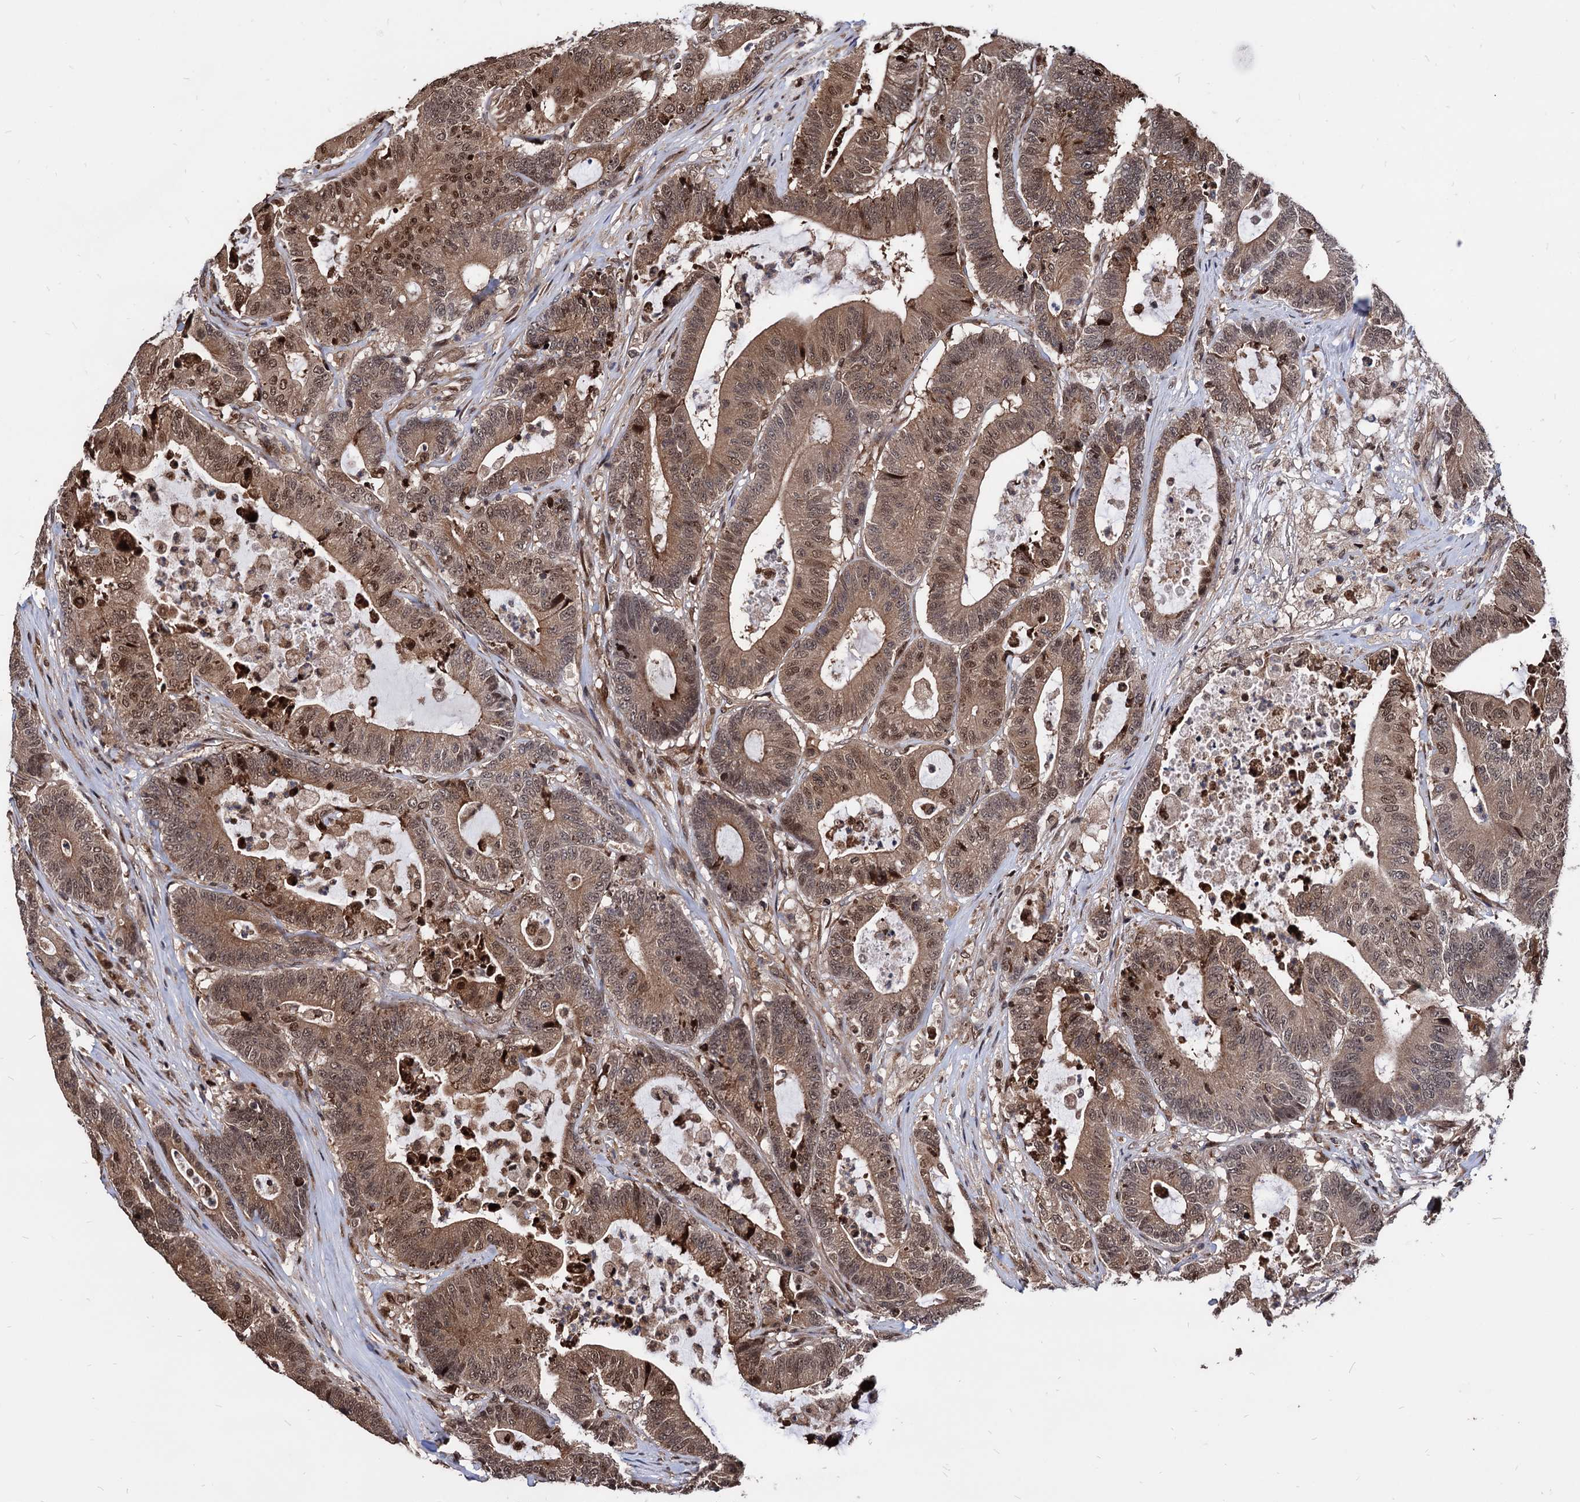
{"staining": {"intensity": "moderate", "quantity": ">75%", "location": "cytoplasmic/membranous,nuclear"}, "tissue": "colorectal cancer", "cell_type": "Tumor cells", "image_type": "cancer", "snomed": [{"axis": "morphology", "description": "Adenocarcinoma, NOS"}, {"axis": "topography", "description": "Colon"}], "caption": "Protein expression analysis of colorectal cancer (adenocarcinoma) reveals moderate cytoplasmic/membranous and nuclear expression in approximately >75% of tumor cells.", "gene": "ANKRD12", "patient": {"sex": "female", "age": 84}}